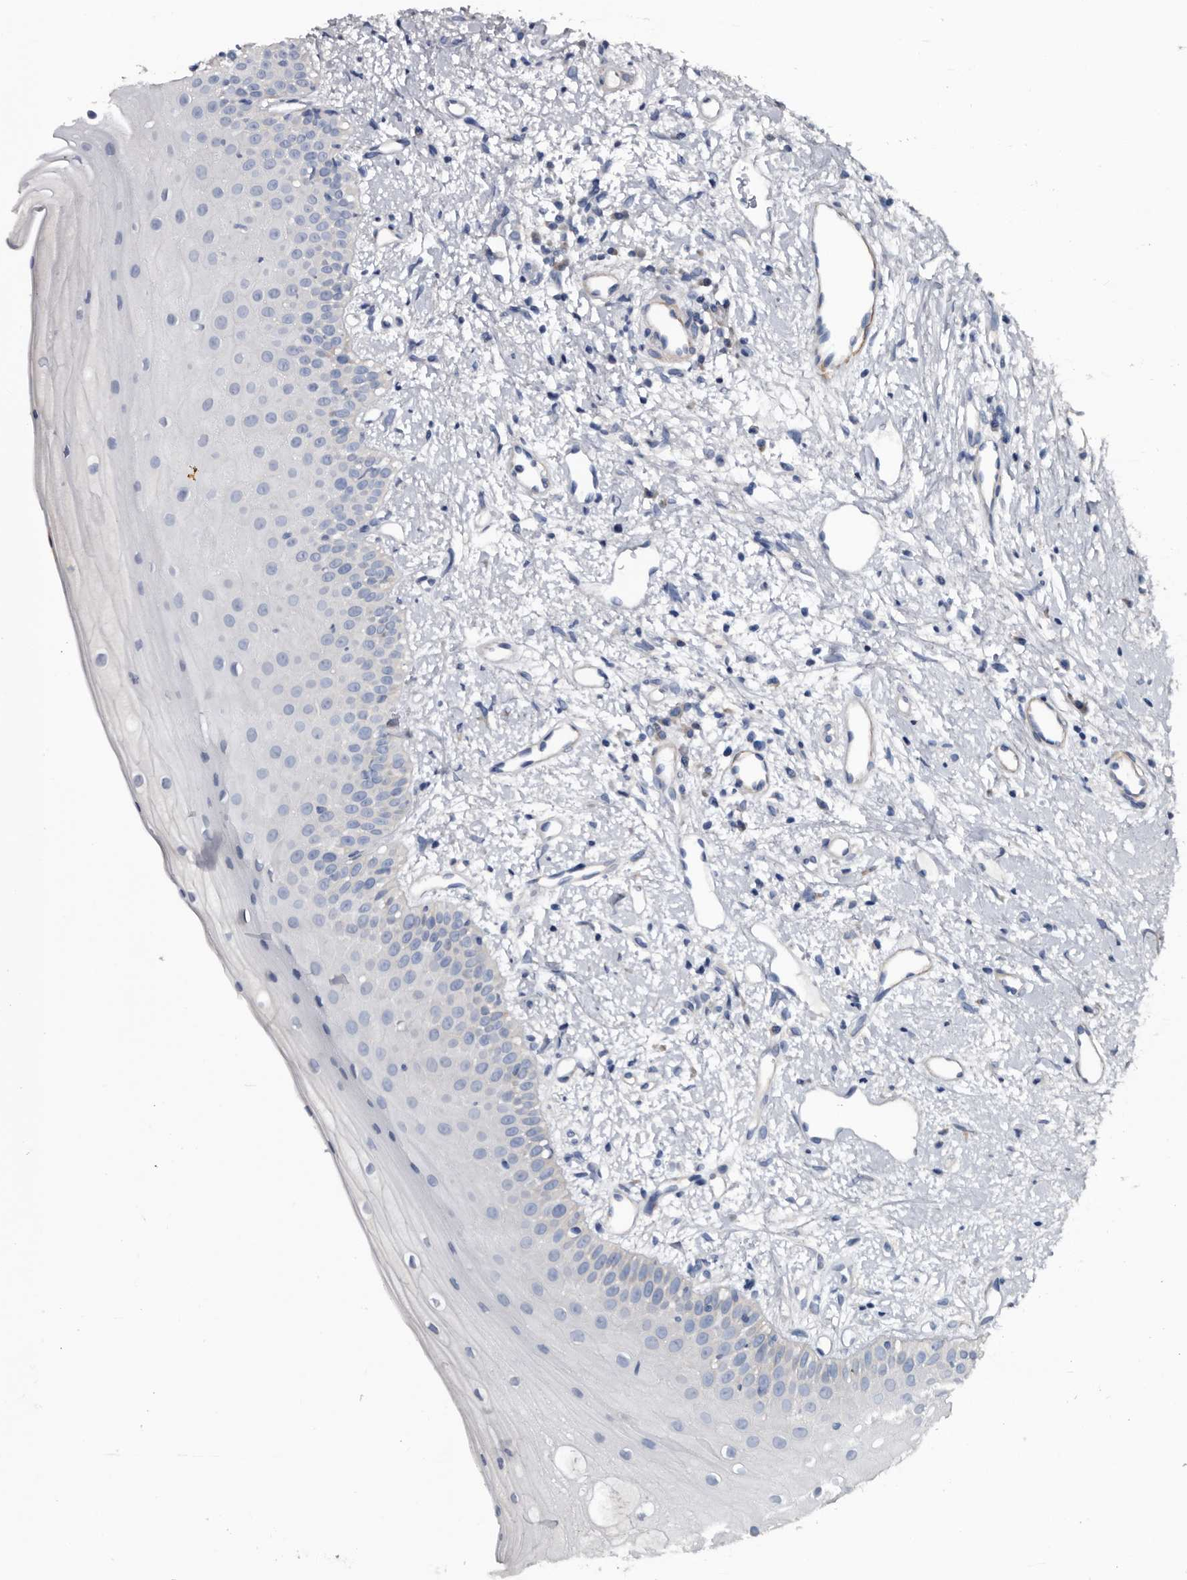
{"staining": {"intensity": "negative", "quantity": "none", "location": "none"}, "tissue": "oral mucosa", "cell_type": "Squamous epithelial cells", "image_type": "normal", "snomed": [{"axis": "morphology", "description": "Normal tissue, NOS"}, {"axis": "topography", "description": "Oral tissue"}], "caption": "High magnification brightfield microscopy of unremarkable oral mucosa stained with DAB (3,3'-diaminobenzidine) (brown) and counterstained with hematoxylin (blue): squamous epithelial cells show no significant positivity. The staining was performed using DAB to visualize the protein expression in brown, while the nuclei were stained in blue with hematoxylin (Magnification: 20x).", "gene": "IARS1", "patient": {"sex": "female", "age": 63}}